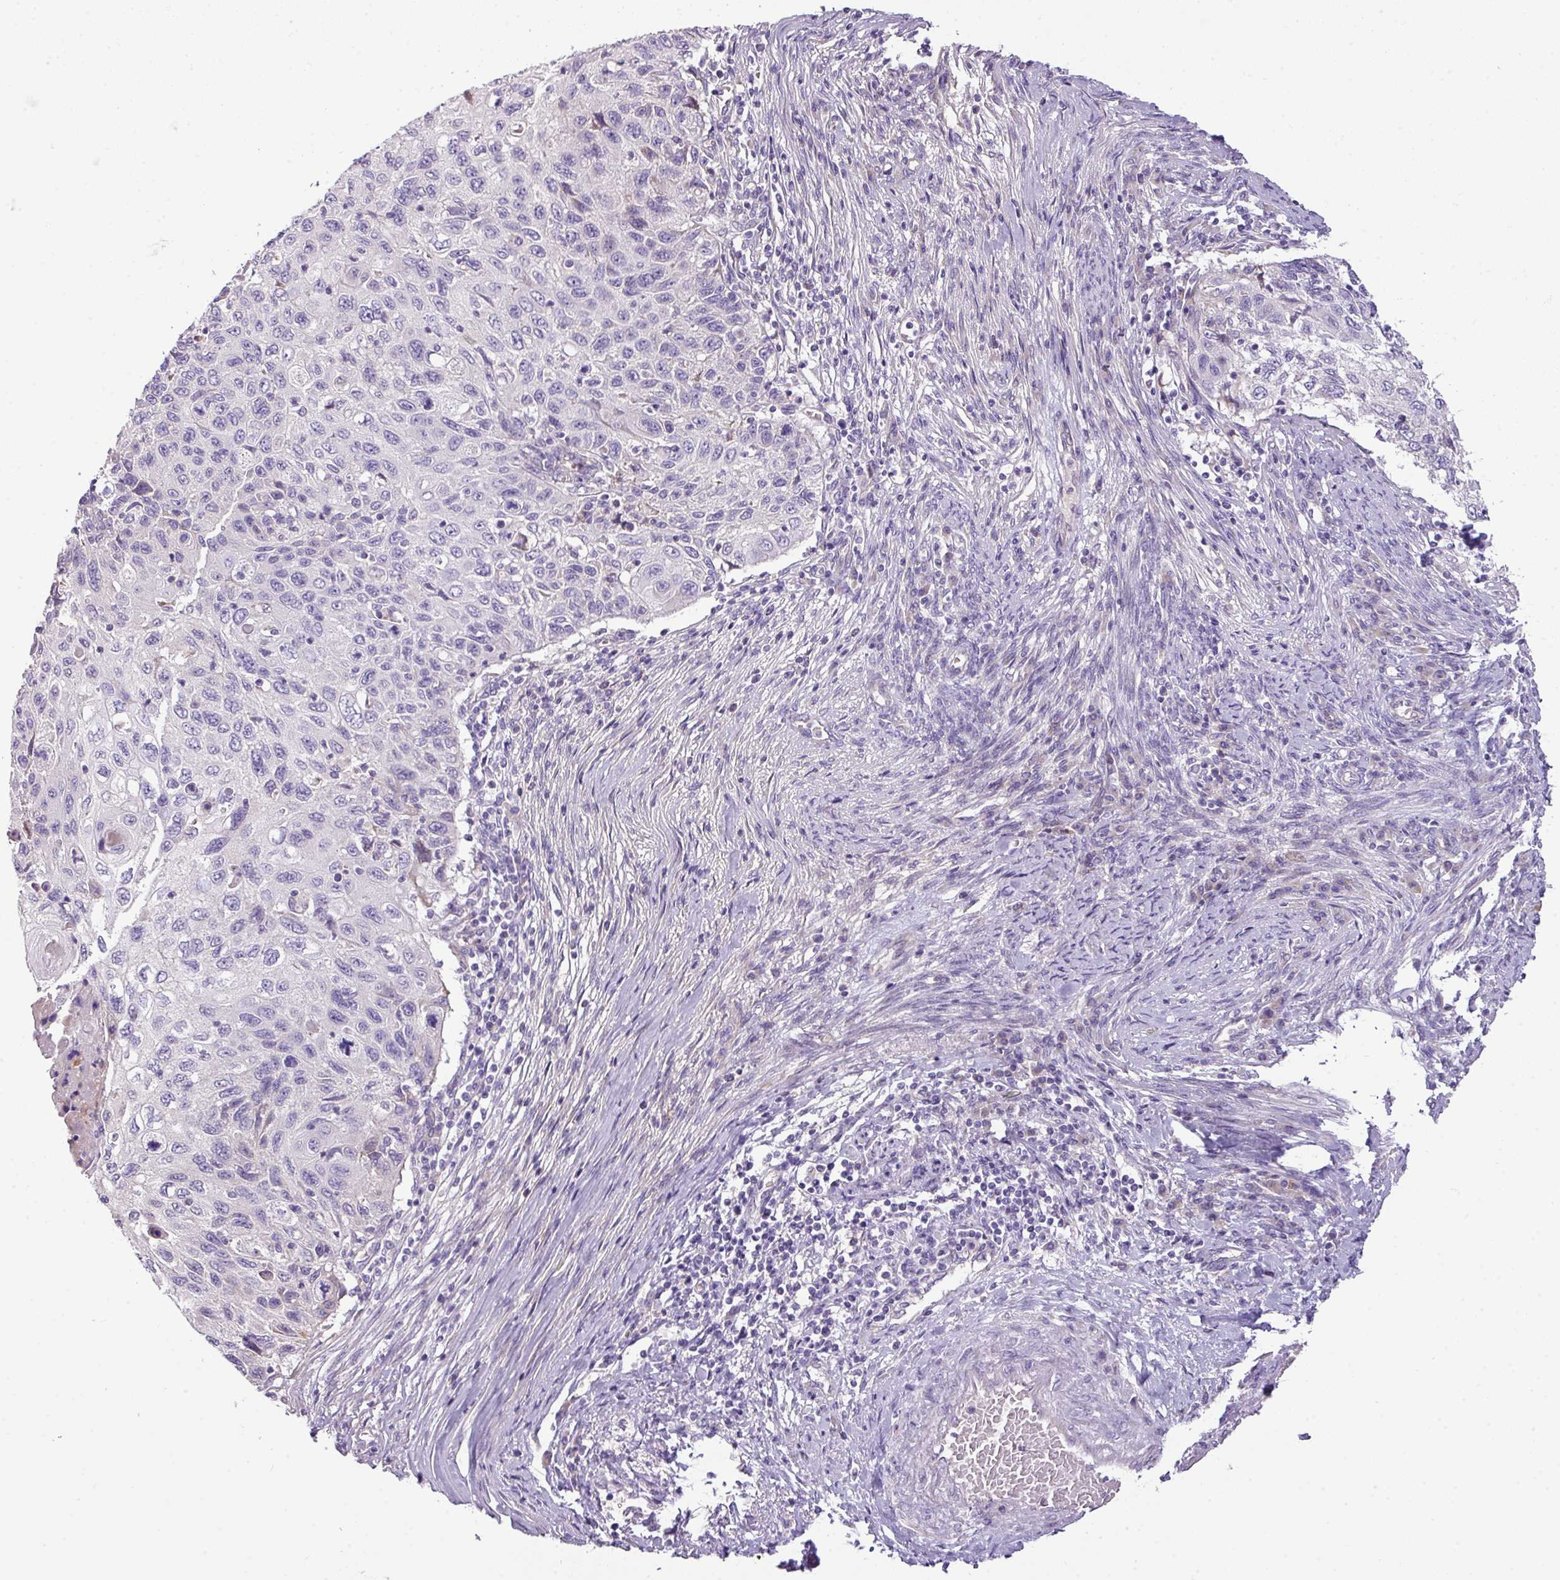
{"staining": {"intensity": "negative", "quantity": "none", "location": "none"}, "tissue": "cervical cancer", "cell_type": "Tumor cells", "image_type": "cancer", "snomed": [{"axis": "morphology", "description": "Squamous cell carcinoma, NOS"}, {"axis": "topography", "description": "Cervix"}], "caption": "Immunohistochemical staining of cervical cancer displays no significant expression in tumor cells.", "gene": "PIK3R5", "patient": {"sex": "female", "age": 70}}